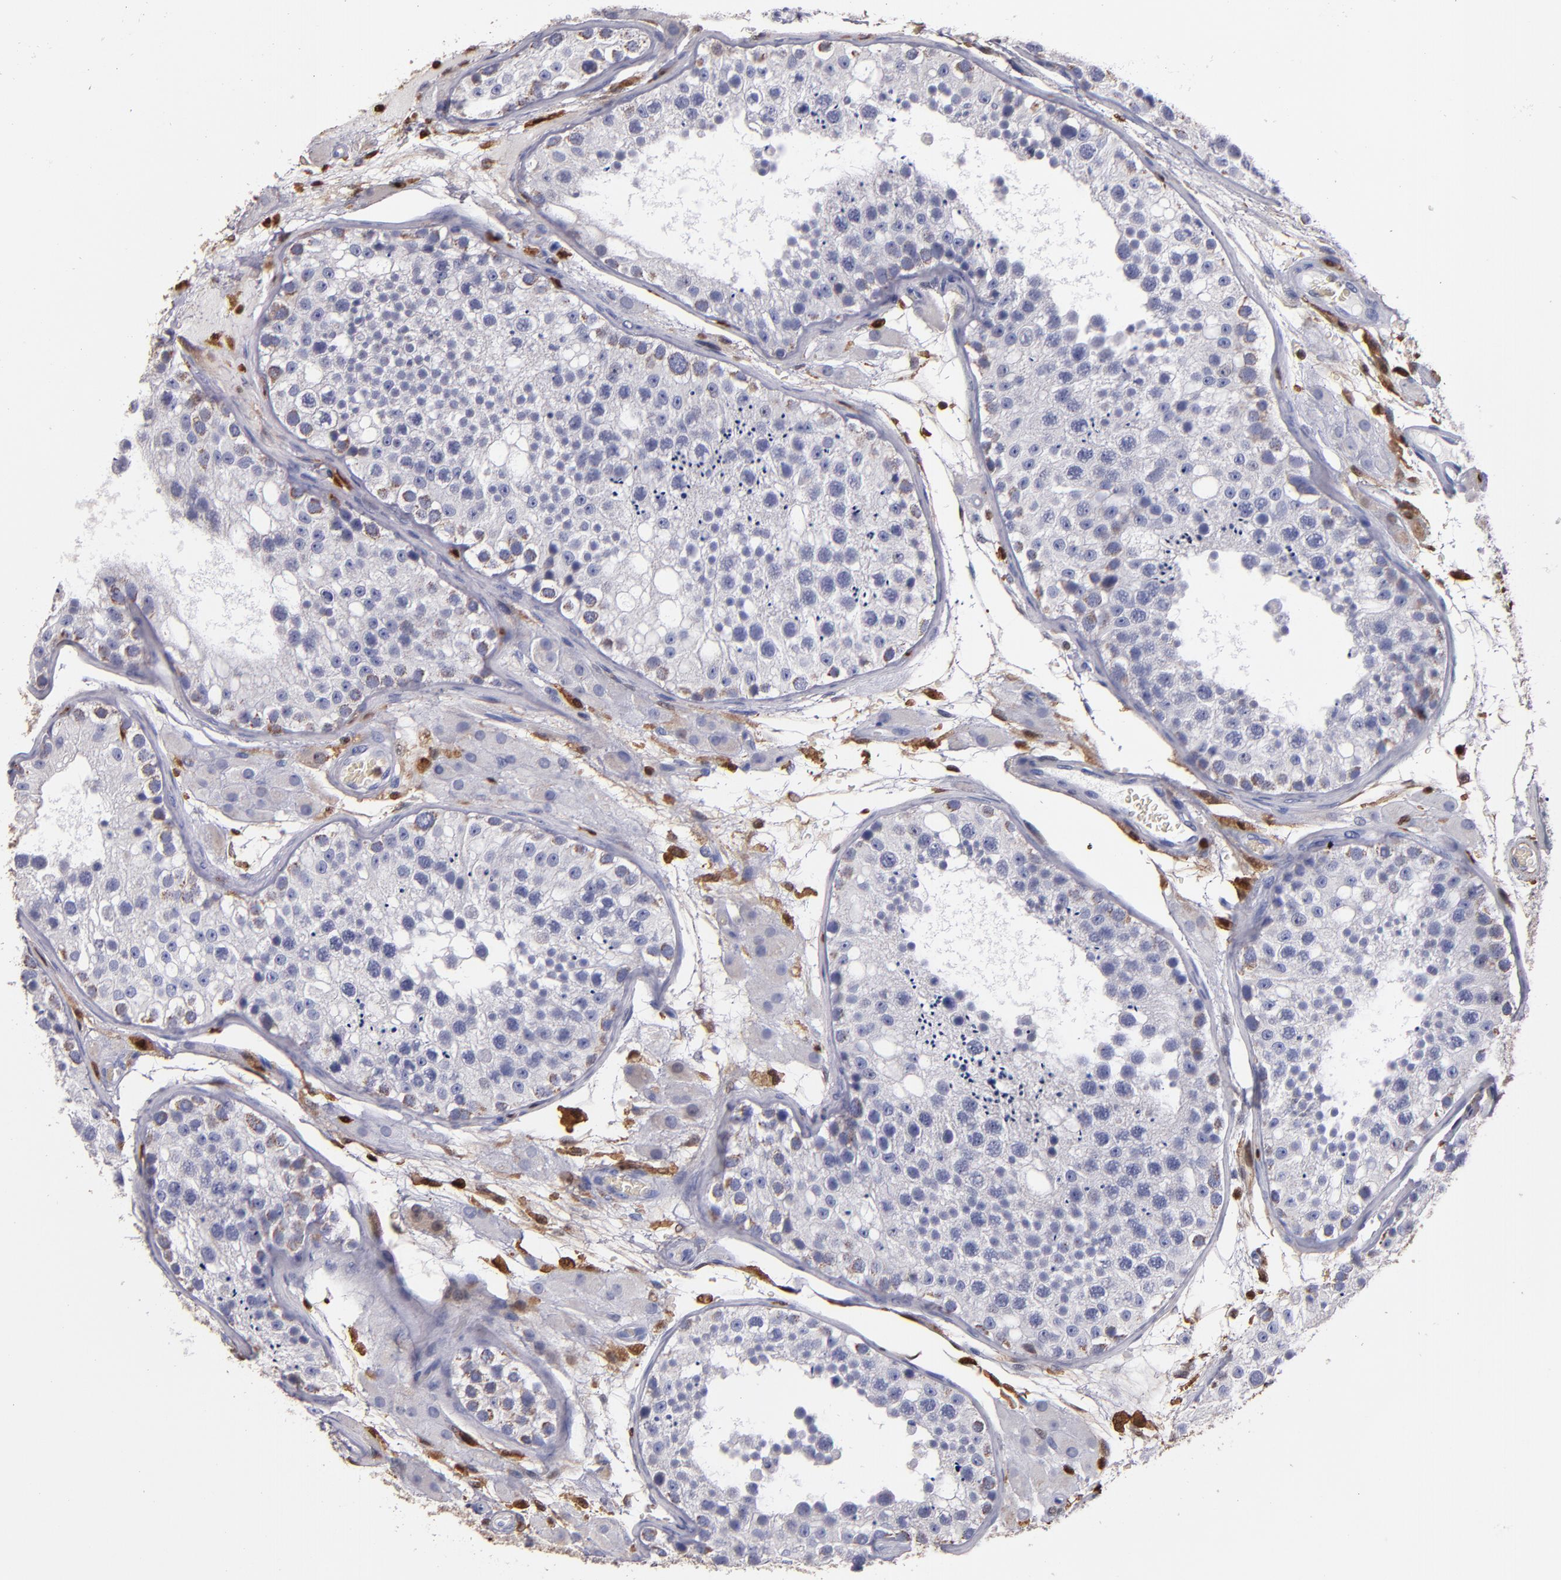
{"staining": {"intensity": "negative", "quantity": "none", "location": "none"}, "tissue": "testis", "cell_type": "Cells in seminiferous ducts", "image_type": "normal", "snomed": [{"axis": "morphology", "description": "Normal tissue, NOS"}, {"axis": "topography", "description": "Testis"}], "caption": "Image shows no protein expression in cells in seminiferous ducts of unremarkable testis.", "gene": "S100A4", "patient": {"sex": "male", "age": 26}}